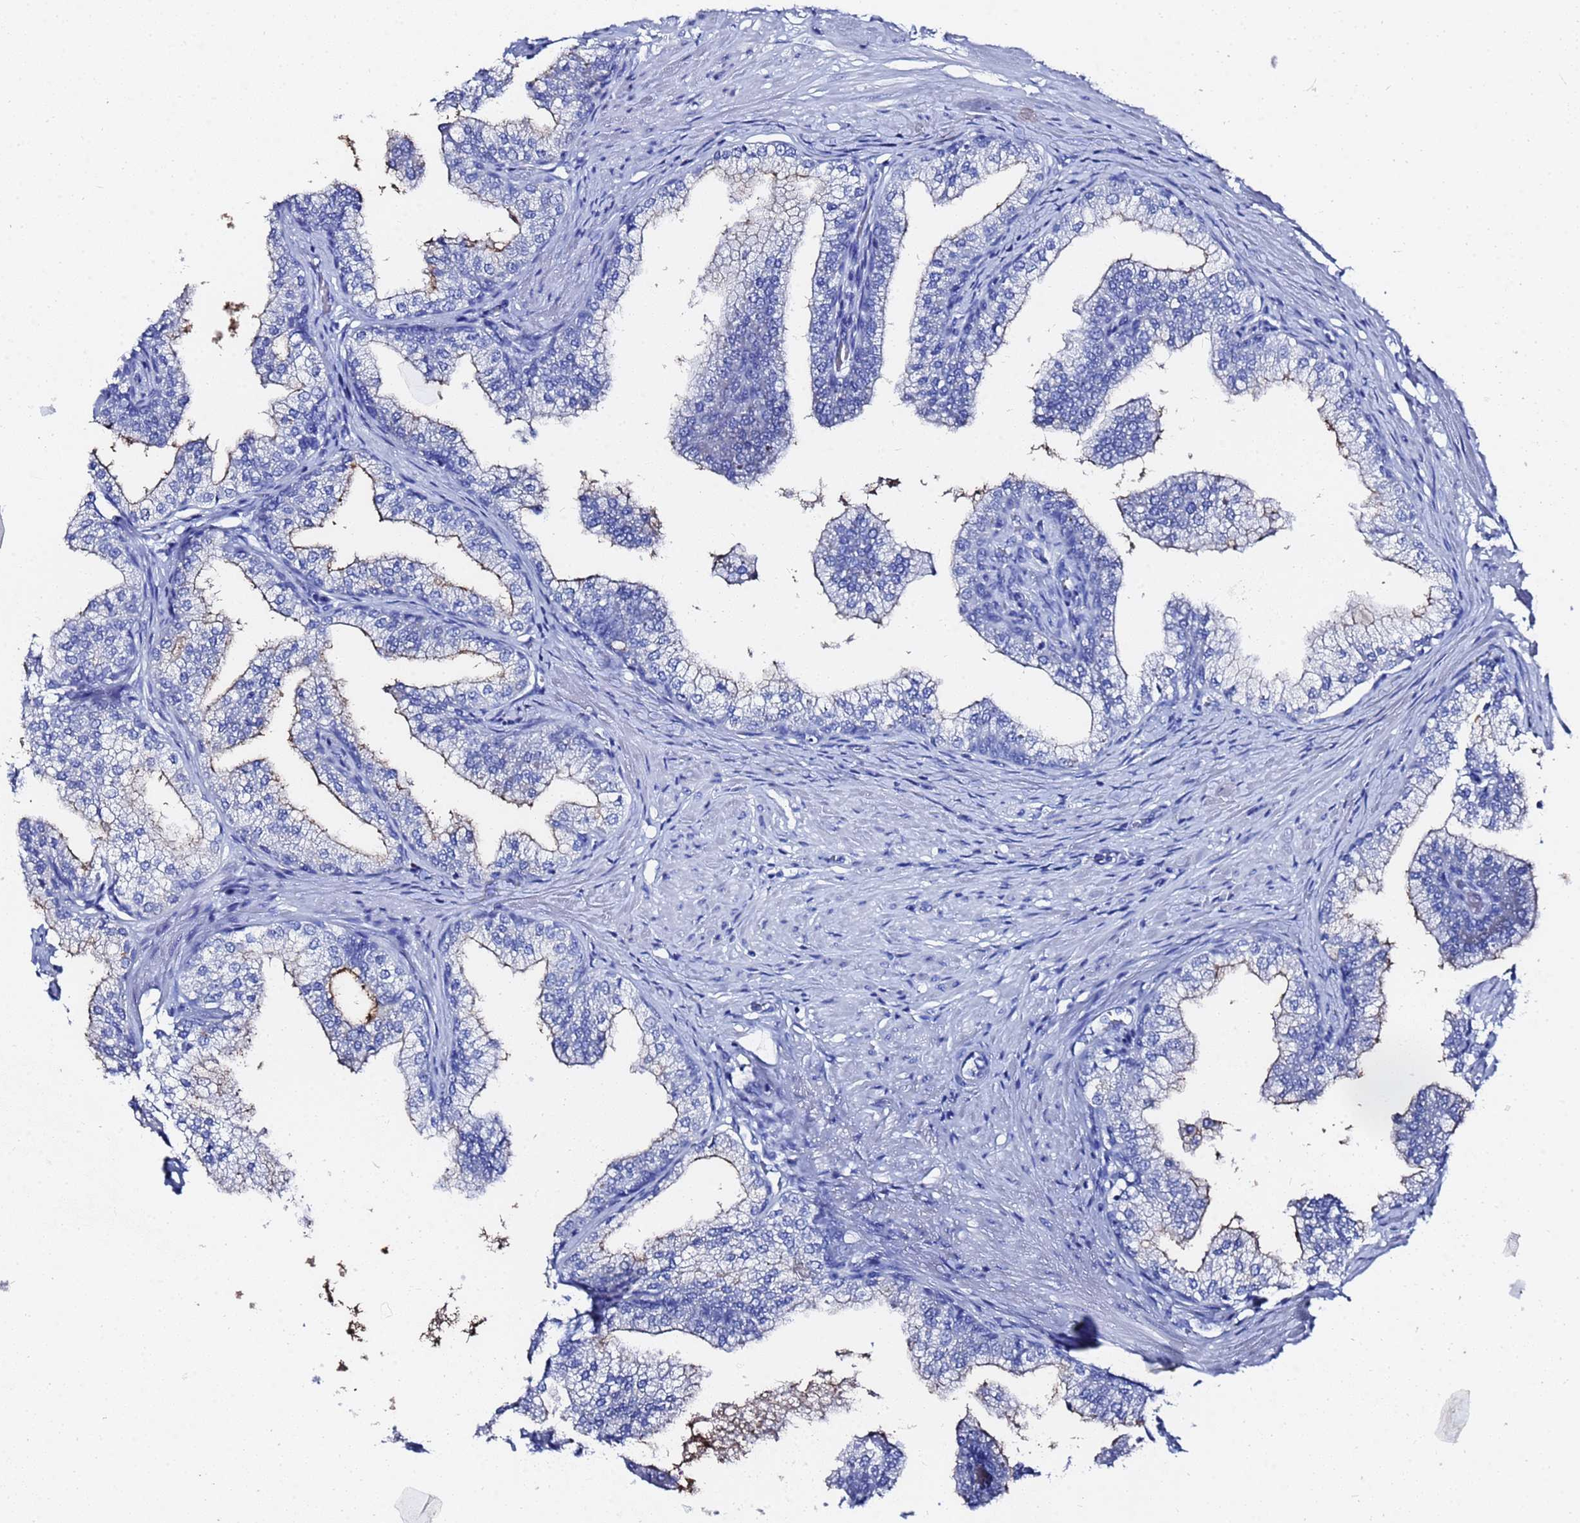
{"staining": {"intensity": "moderate", "quantity": "<25%", "location": "cytoplasmic/membranous"}, "tissue": "prostate", "cell_type": "Glandular cells", "image_type": "normal", "snomed": [{"axis": "morphology", "description": "Normal tissue, NOS"}, {"axis": "topography", "description": "Prostate"}], "caption": "High-power microscopy captured an IHC photomicrograph of benign prostate, revealing moderate cytoplasmic/membranous staining in approximately <25% of glandular cells.", "gene": "GGT1", "patient": {"sex": "male", "age": 60}}